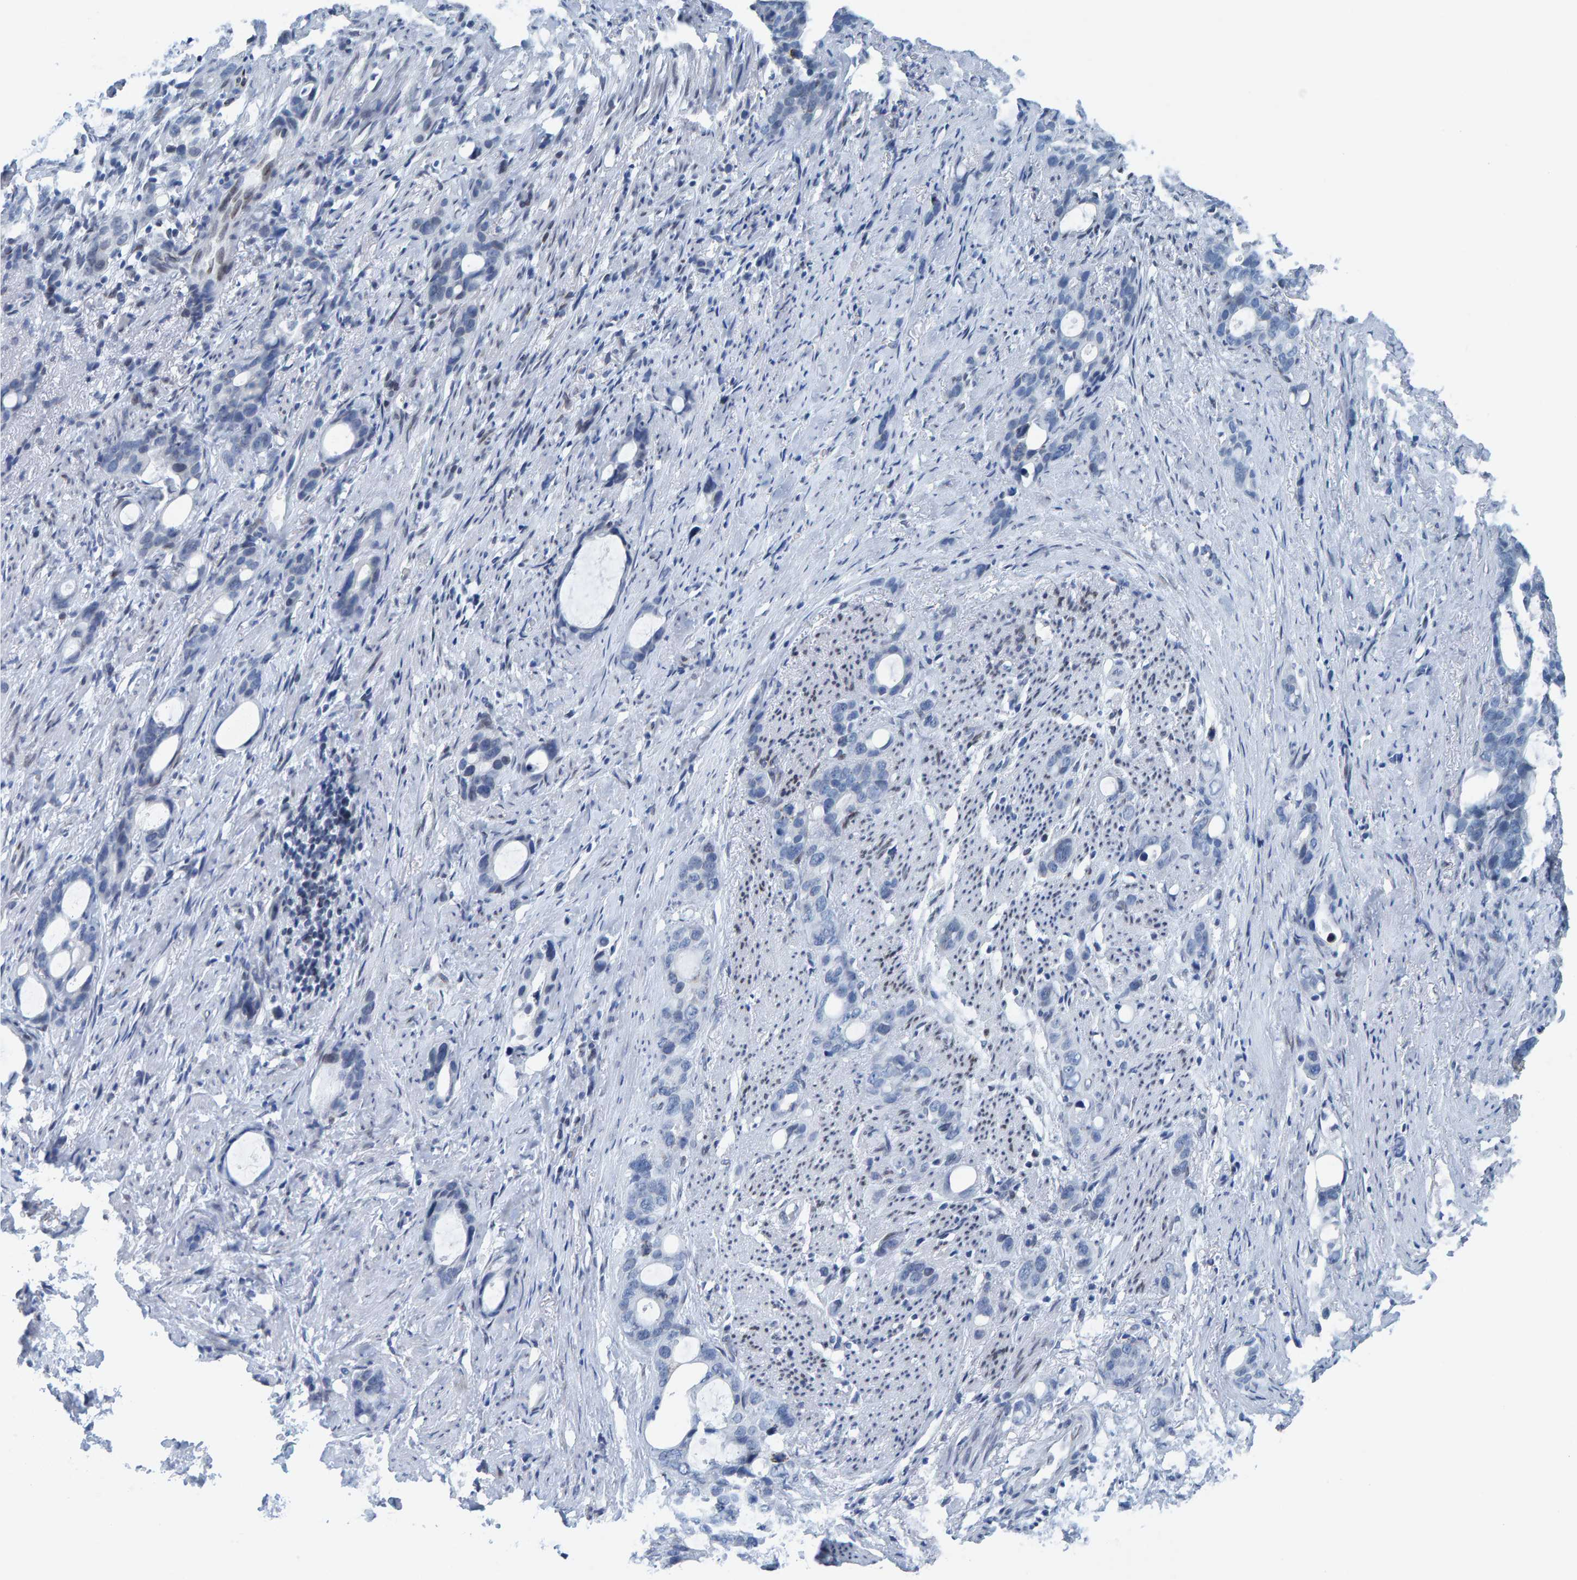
{"staining": {"intensity": "negative", "quantity": "none", "location": "none"}, "tissue": "stomach cancer", "cell_type": "Tumor cells", "image_type": "cancer", "snomed": [{"axis": "morphology", "description": "Adenocarcinoma, NOS"}, {"axis": "topography", "description": "Stomach"}], "caption": "Immunohistochemical staining of adenocarcinoma (stomach) demonstrates no significant positivity in tumor cells.", "gene": "LMNB2", "patient": {"sex": "female", "age": 75}}